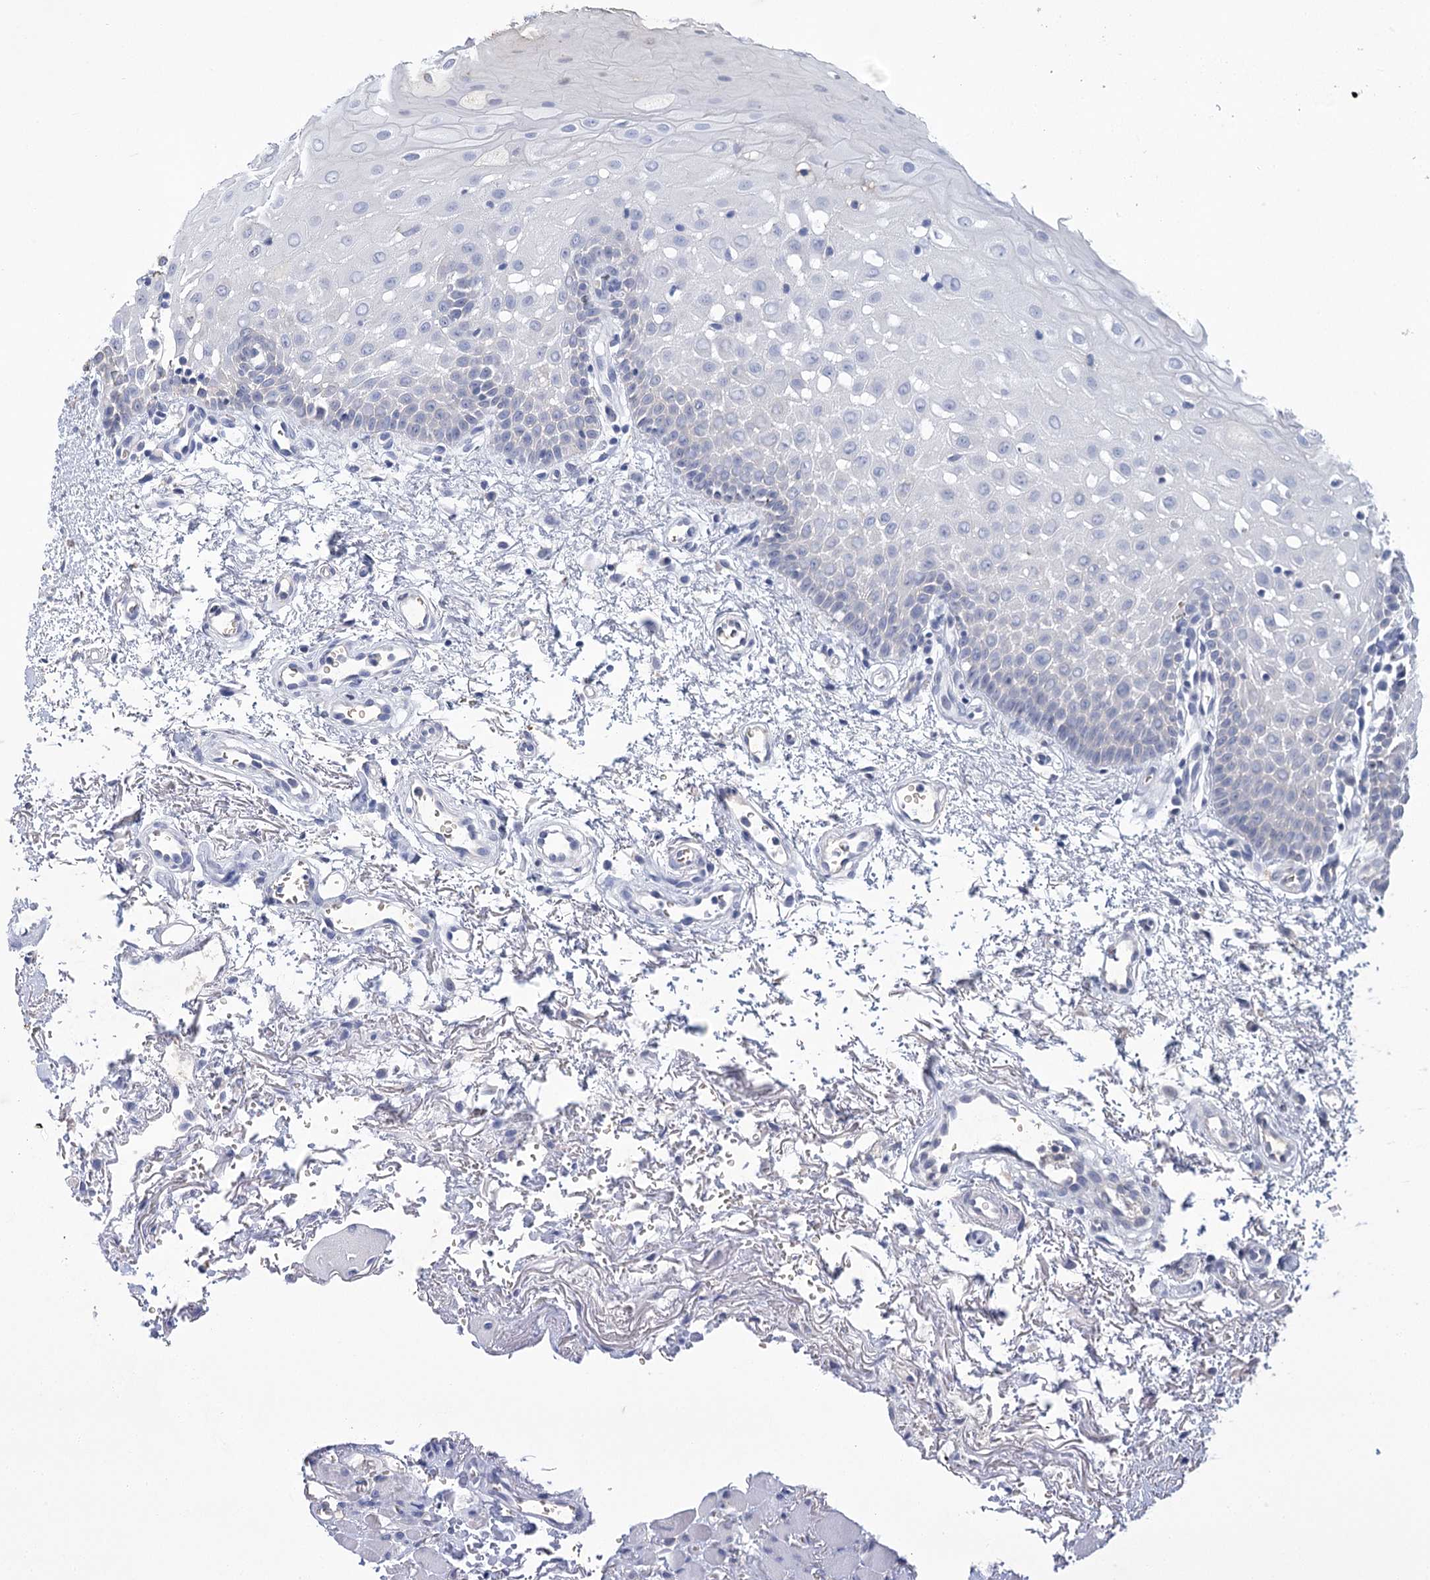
{"staining": {"intensity": "negative", "quantity": "none", "location": "none"}, "tissue": "oral mucosa", "cell_type": "Squamous epithelial cells", "image_type": "normal", "snomed": [{"axis": "morphology", "description": "Normal tissue, NOS"}, {"axis": "morphology", "description": "Squamous cell carcinoma, NOS"}, {"axis": "topography", "description": "Oral tissue"}, {"axis": "topography", "description": "Head-Neck"}], "caption": "High power microscopy image of an IHC photomicrograph of normal oral mucosa, revealing no significant positivity in squamous epithelial cells.", "gene": "HBA1", "patient": {"sex": "male", "age": 68}}